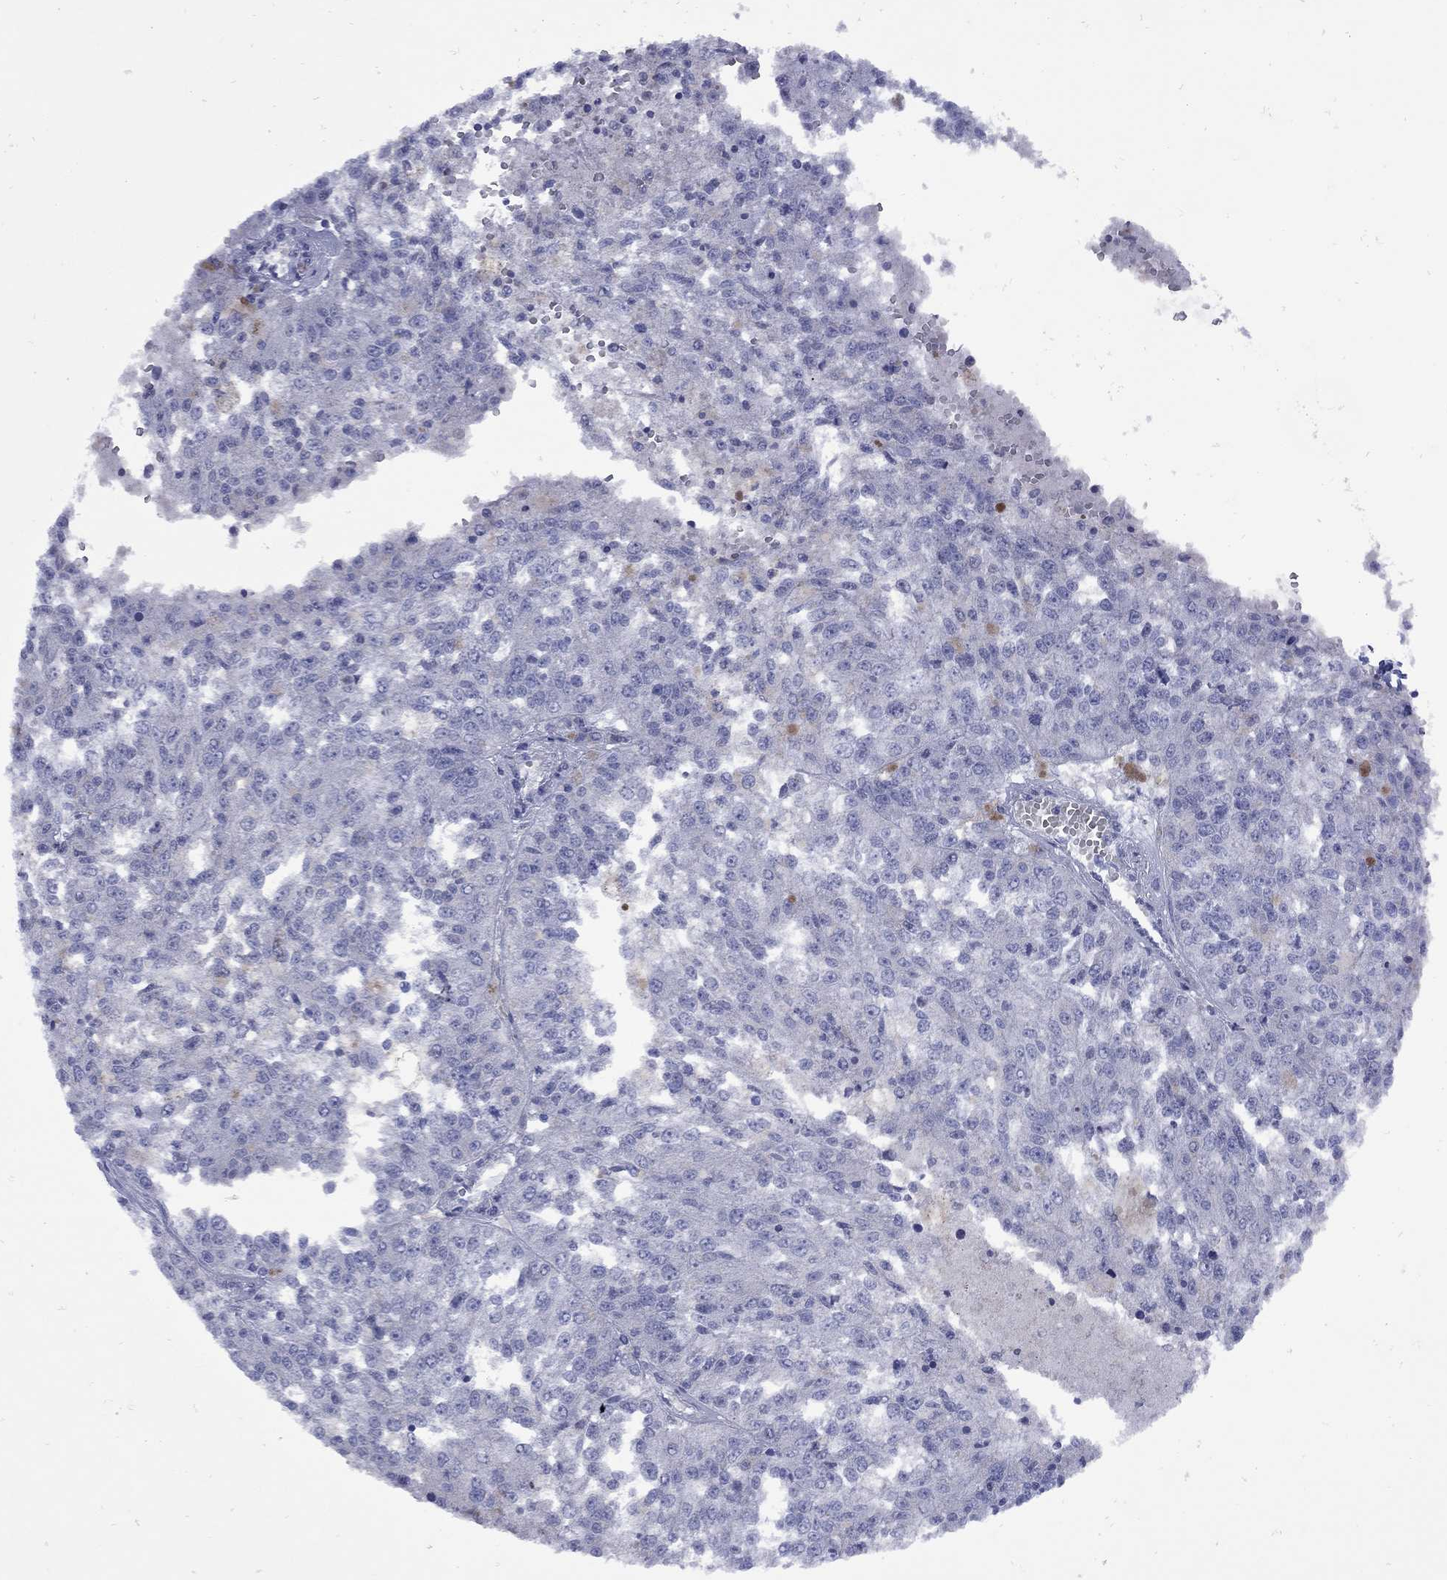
{"staining": {"intensity": "negative", "quantity": "none", "location": "none"}, "tissue": "melanoma", "cell_type": "Tumor cells", "image_type": "cancer", "snomed": [{"axis": "morphology", "description": "Malignant melanoma, Metastatic site"}, {"axis": "topography", "description": "Lymph node"}], "caption": "IHC of melanoma displays no staining in tumor cells.", "gene": "SESTD1", "patient": {"sex": "female", "age": 64}}